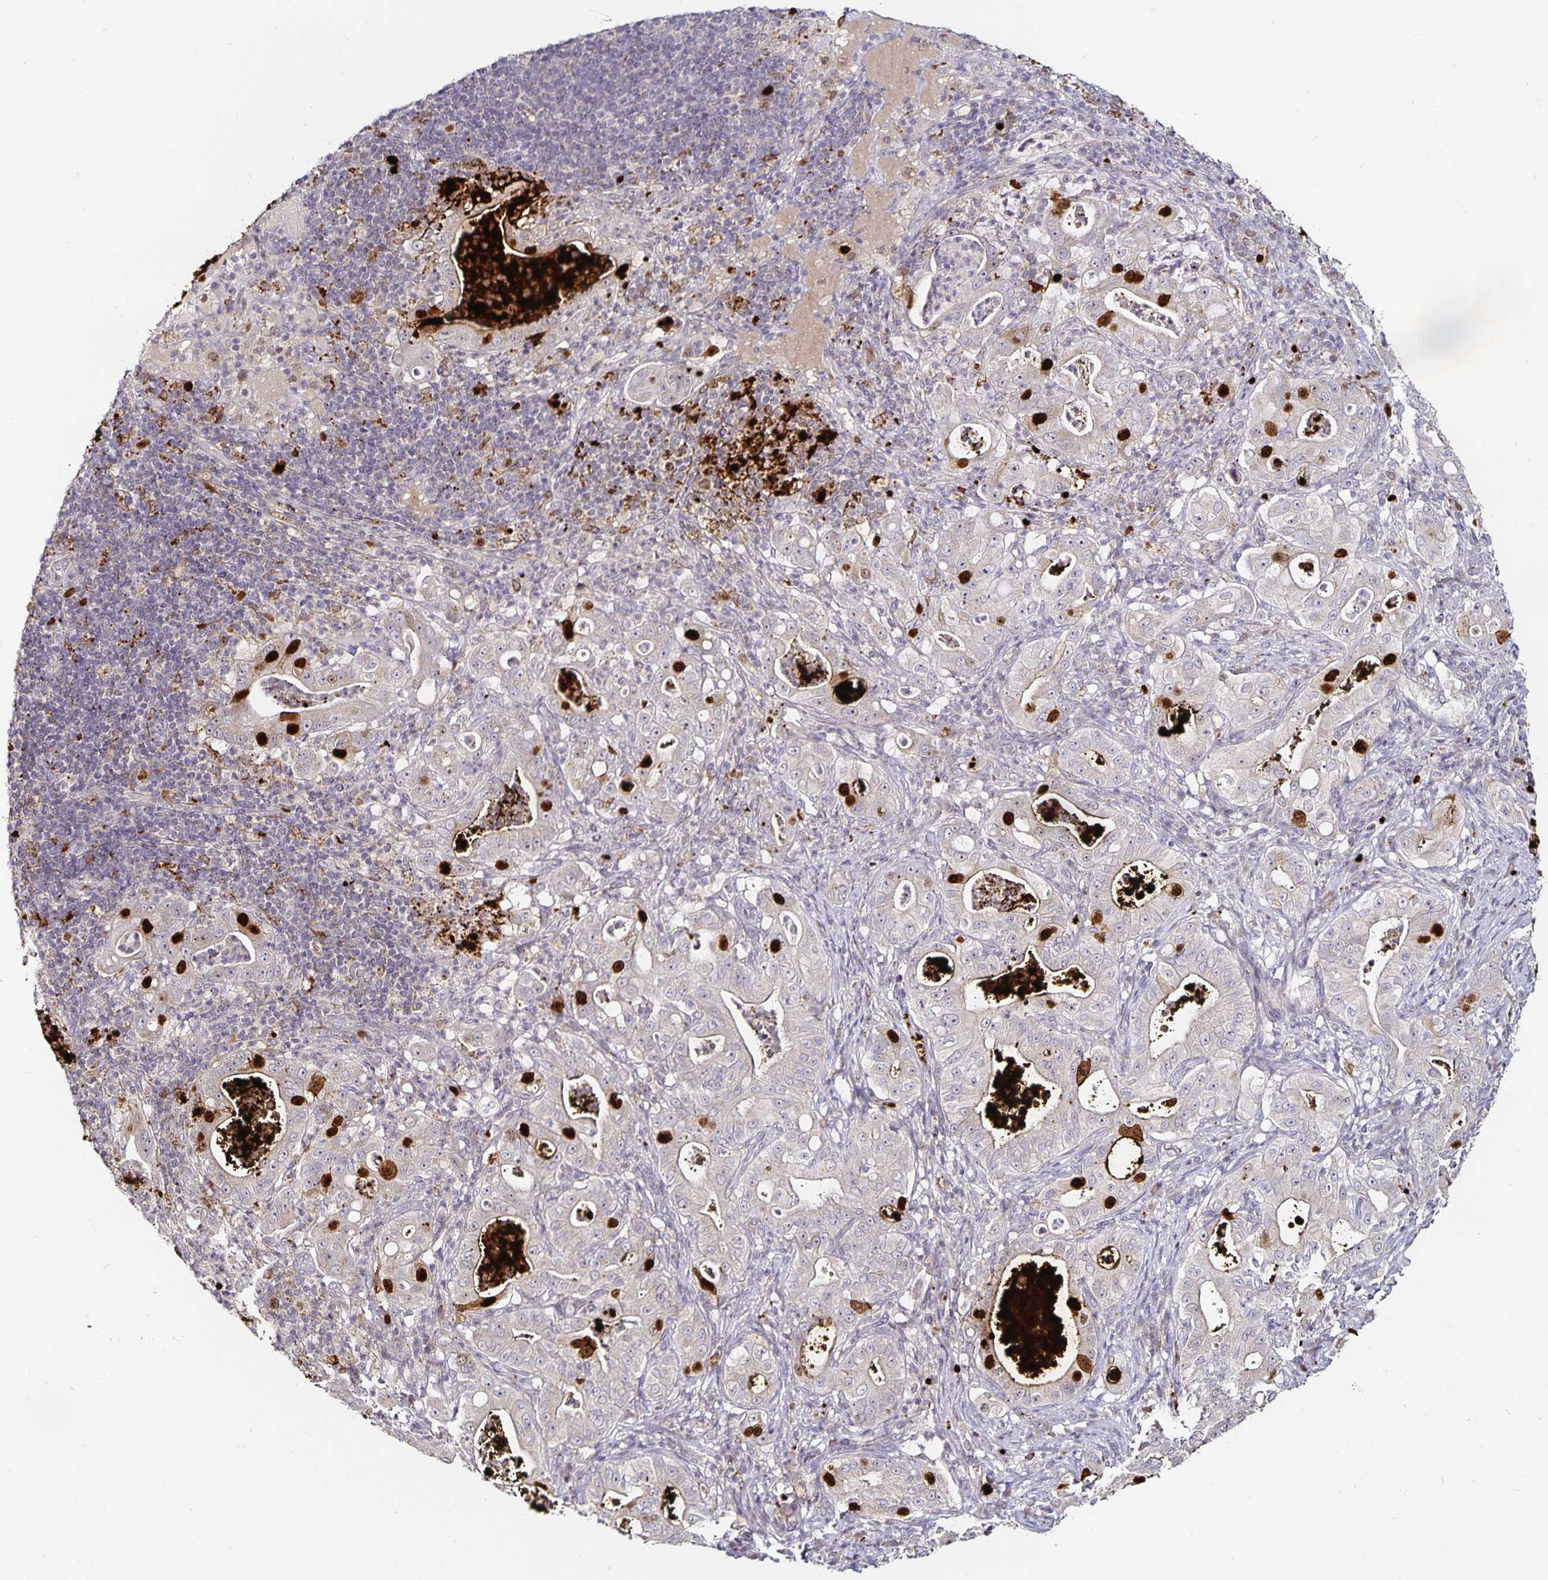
{"staining": {"intensity": "strong", "quantity": "<25%", "location": "nuclear"}, "tissue": "pancreatic cancer", "cell_type": "Tumor cells", "image_type": "cancer", "snomed": [{"axis": "morphology", "description": "Adenocarcinoma, NOS"}, {"axis": "topography", "description": "Pancreas"}], "caption": "Immunohistochemical staining of pancreatic cancer (adenocarcinoma) shows strong nuclear protein expression in about <25% of tumor cells.", "gene": "ANLN", "patient": {"sex": "male", "age": 71}}